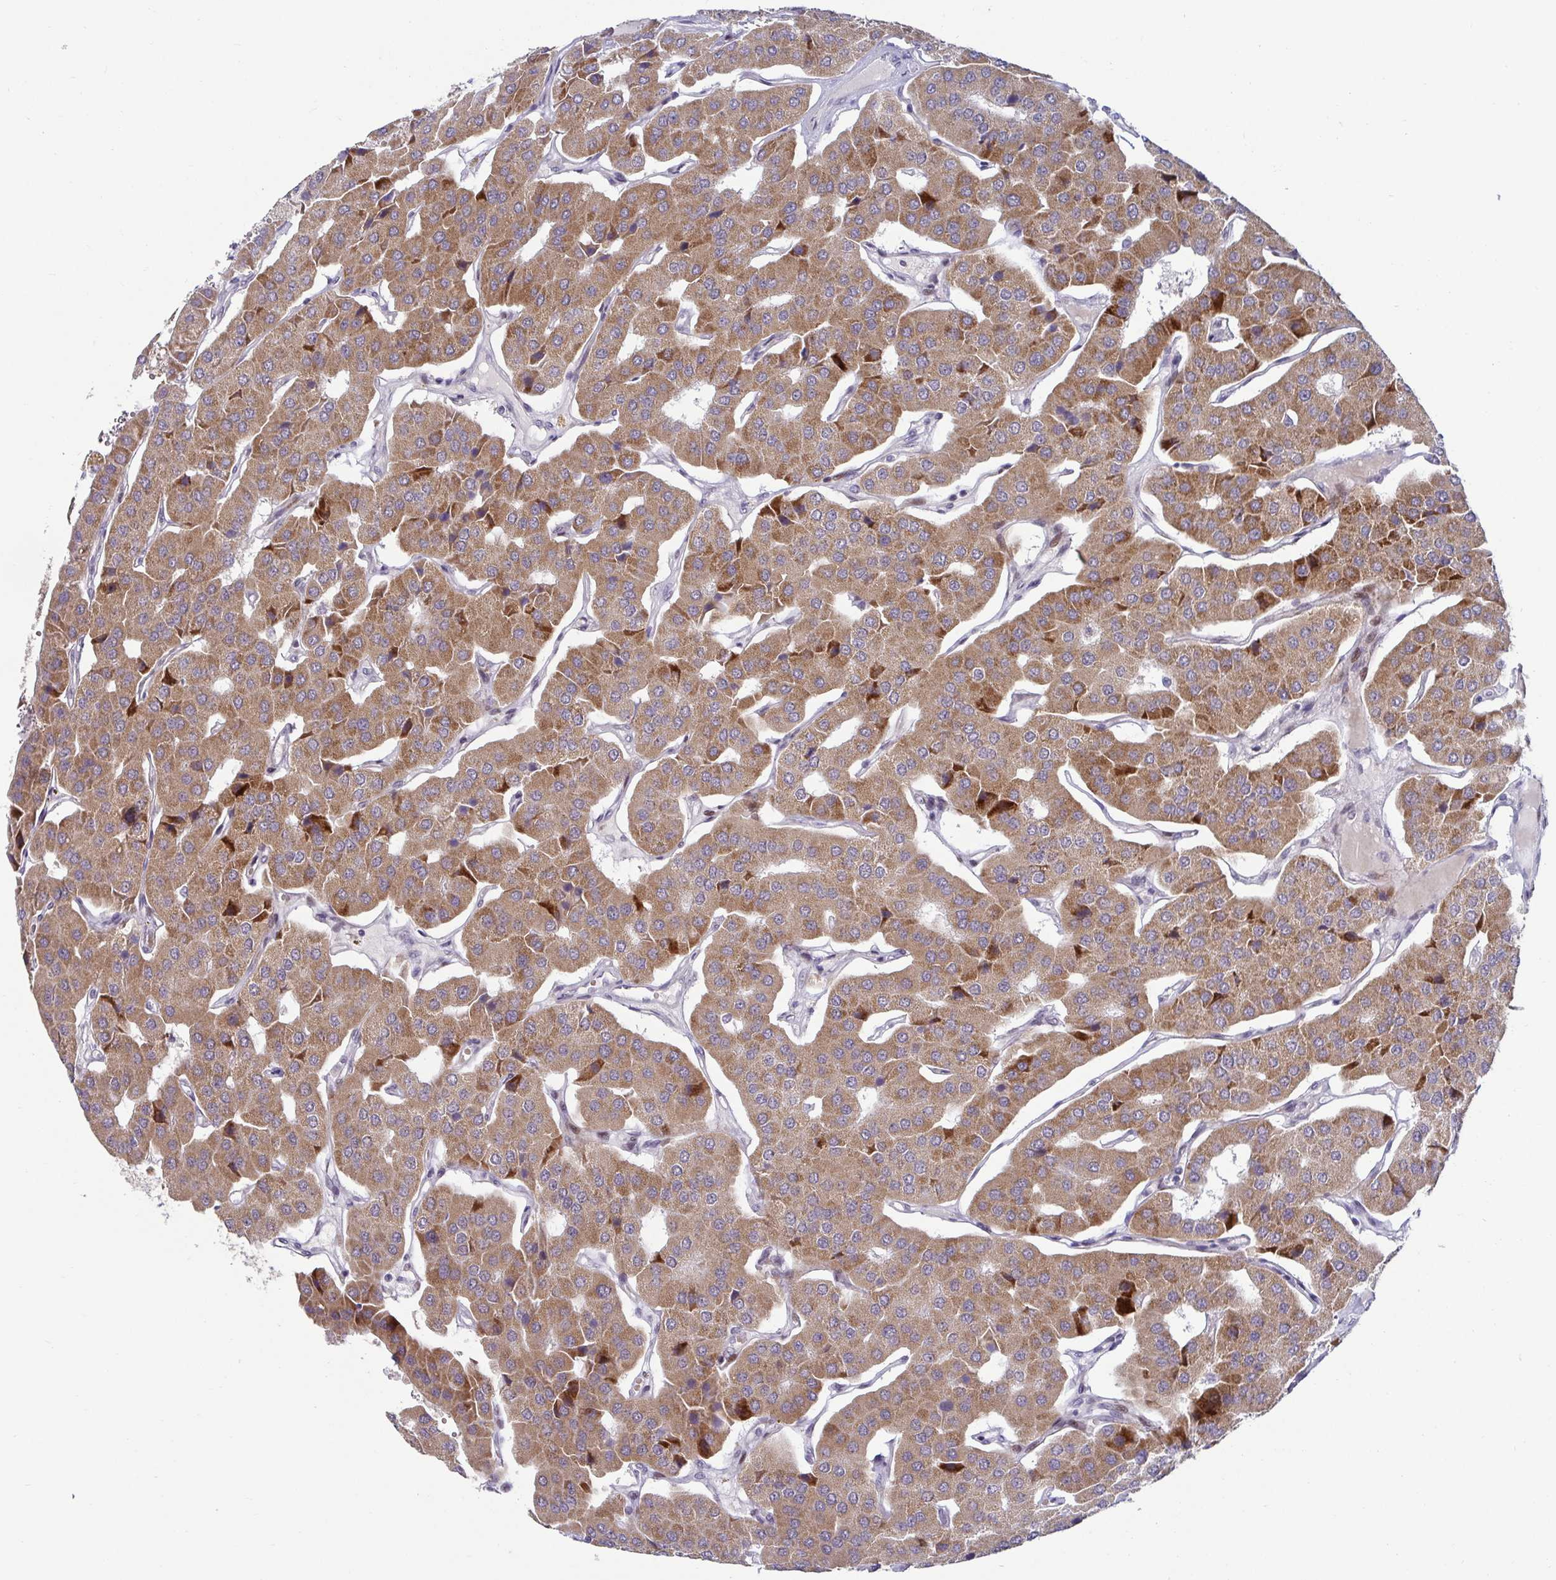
{"staining": {"intensity": "moderate", "quantity": ">75%", "location": "cytoplasmic/membranous"}, "tissue": "parathyroid gland", "cell_type": "Glandular cells", "image_type": "normal", "snomed": [{"axis": "morphology", "description": "Normal tissue, NOS"}, {"axis": "morphology", "description": "Adenoma, NOS"}, {"axis": "topography", "description": "Parathyroid gland"}], "caption": "Approximately >75% of glandular cells in unremarkable human parathyroid gland demonstrate moderate cytoplasmic/membranous protein expression as visualized by brown immunohistochemical staining.", "gene": "DZIP1", "patient": {"sex": "female", "age": 86}}